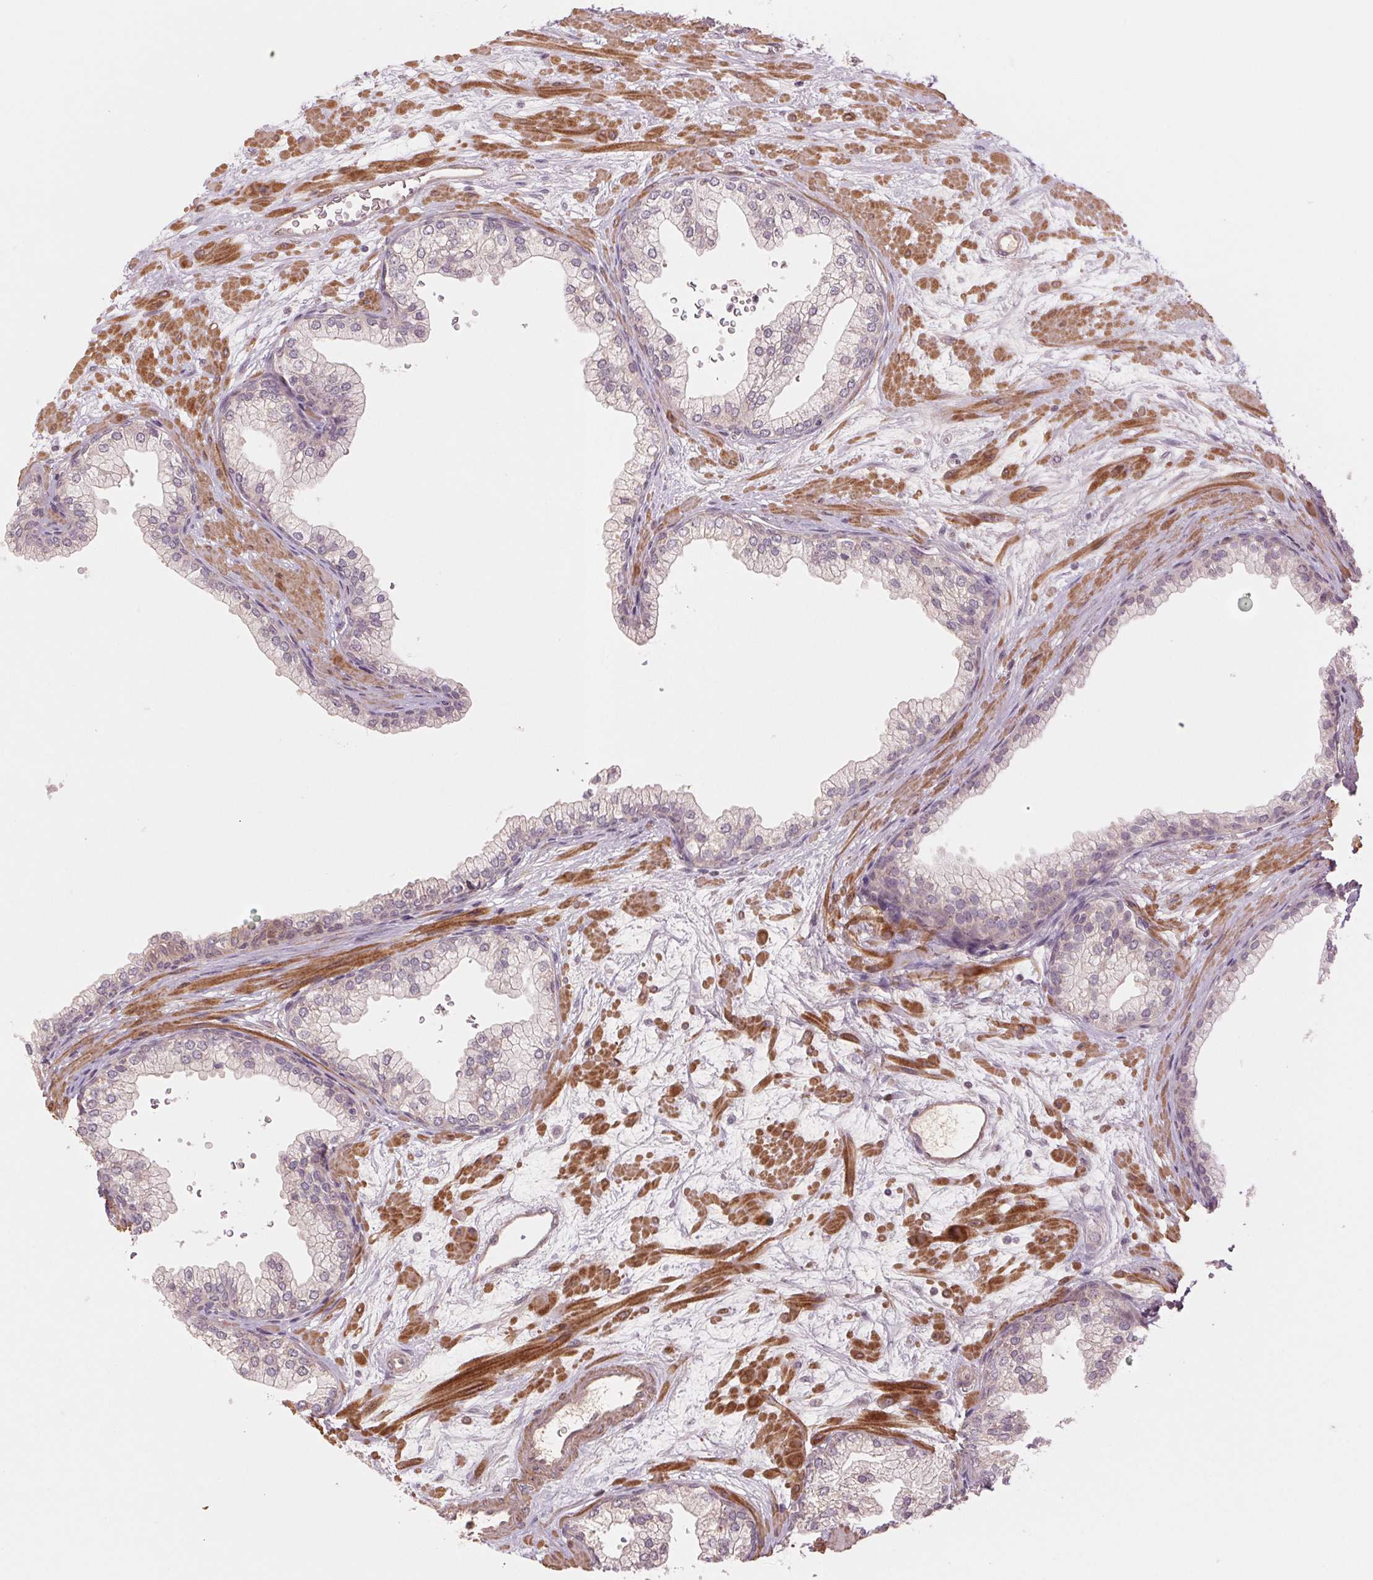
{"staining": {"intensity": "weak", "quantity": "25%-75%", "location": "cytoplasmic/membranous"}, "tissue": "prostate", "cell_type": "Glandular cells", "image_type": "normal", "snomed": [{"axis": "morphology", "description": "Normal tissue, NOS"}, {"axis": "topography", "description": "Prostate"}, {"axis": "topography", "description": "Peripheral nerve tissue"}], "caption": "Immunohistochemistry (IHC) of benign human prostate exhibits low levels of weak cytoplasmic/membranous staining in about 25%-75% of glandular cells. The staining was performed using DAB, with brown indicating positive protein expression. Nuclei are stained blue with hematoxylin.", "gene": "PPIAL4A", "patient": {"sex": "male", "age": 61}}